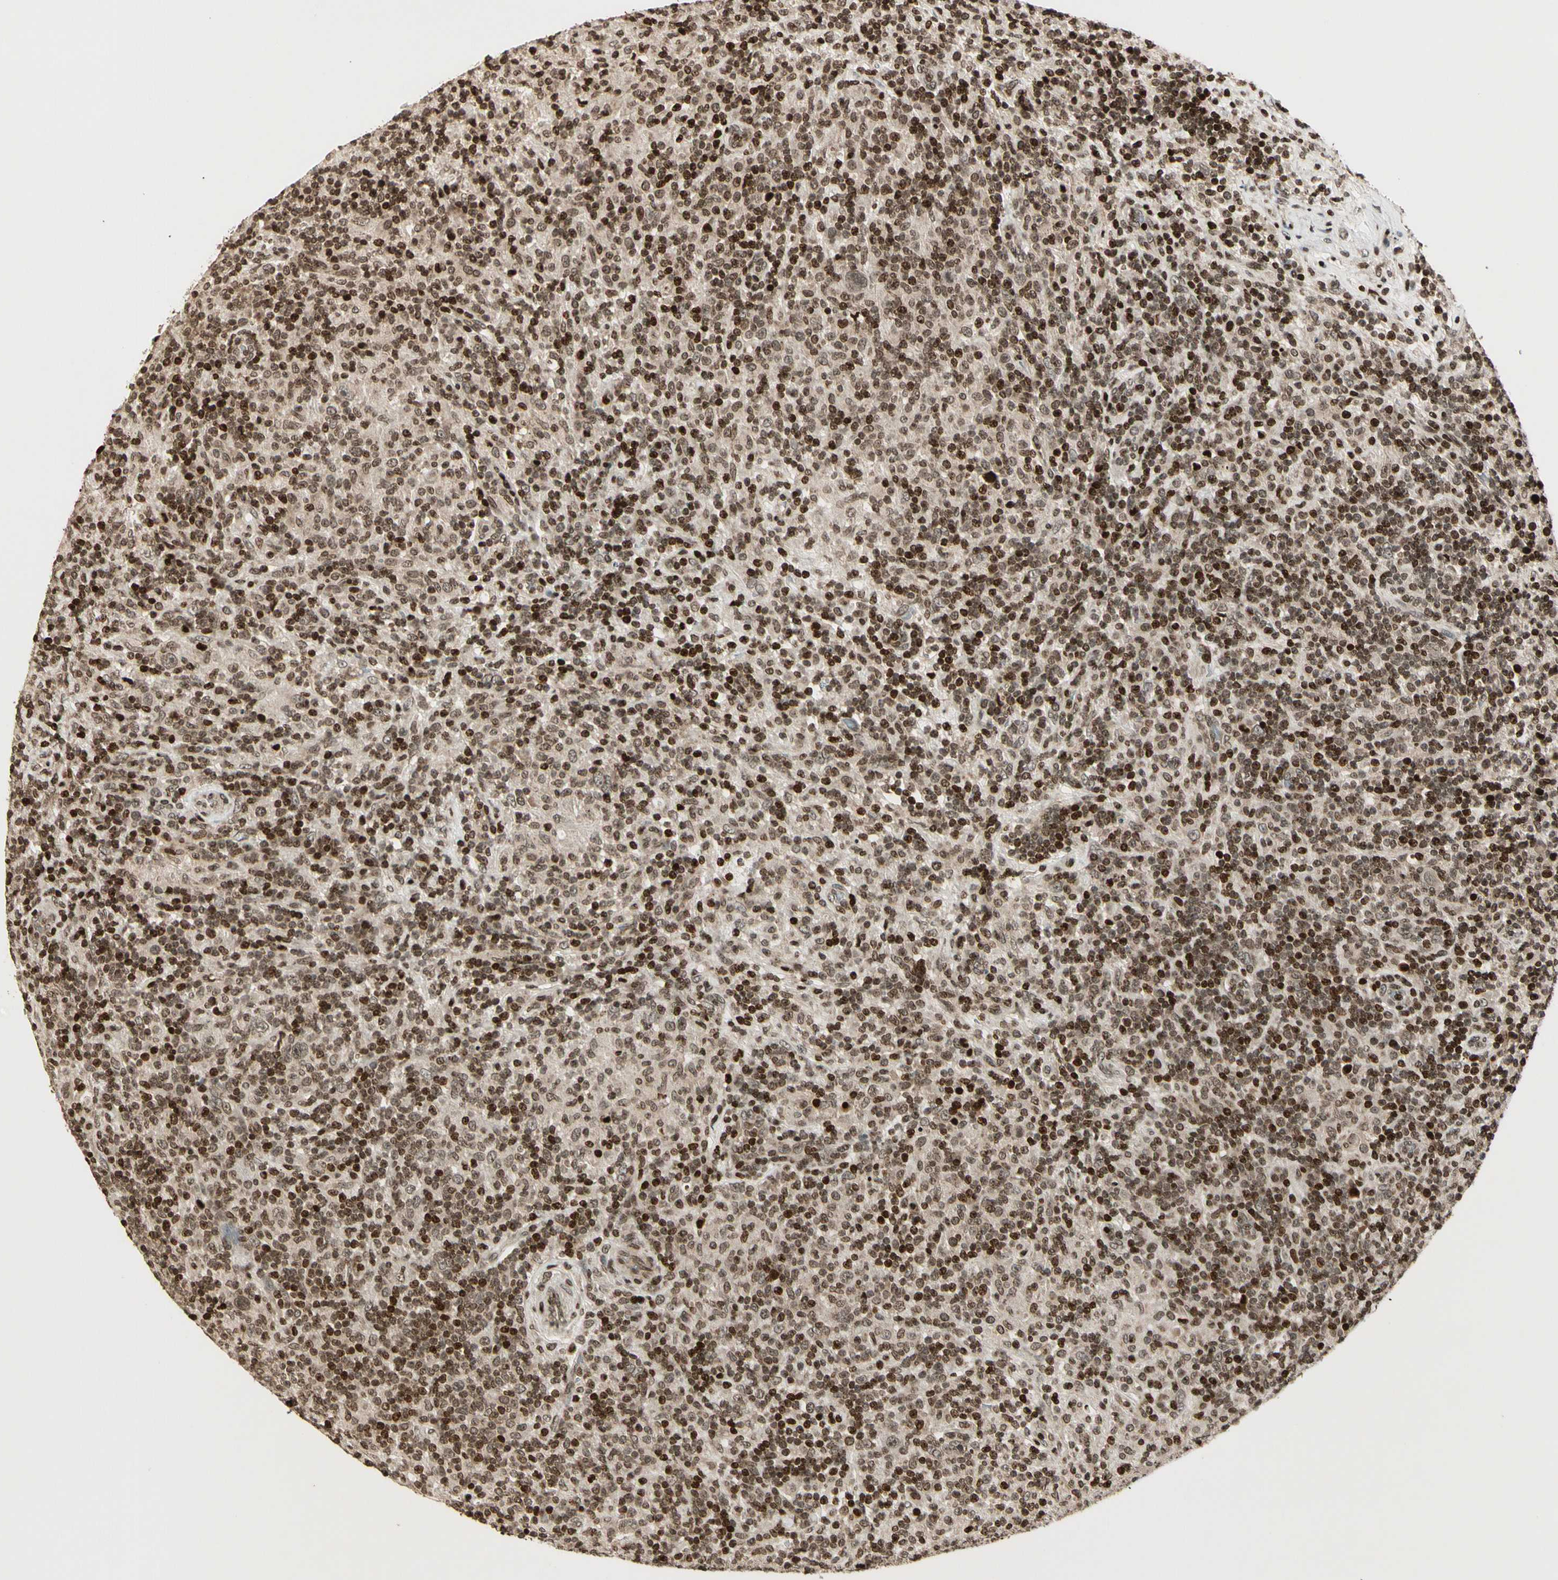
{"staining": {"intensity": "weak", "quantity": "25%-75%", "location": "cytoplasmic/membranous,nuclear"}, "tissue": "lymphoma", "cell_type": "Tumor cells", "image_type": "cancer", "snomed": [{"axis": "morphology", "description": "Hodgkin's disease, NOS"}, {"axis": "topography", "description": "Lymph node"}], "caption": "Lymphoma stained for a protein (brown) demonstrates weak cytoplasmic/membranous and nuclear positive positivity in approximately 25%-75% of tumor cells.", "gene": "TSHZ3", "patient": {"sex": "male", "age": 70}}